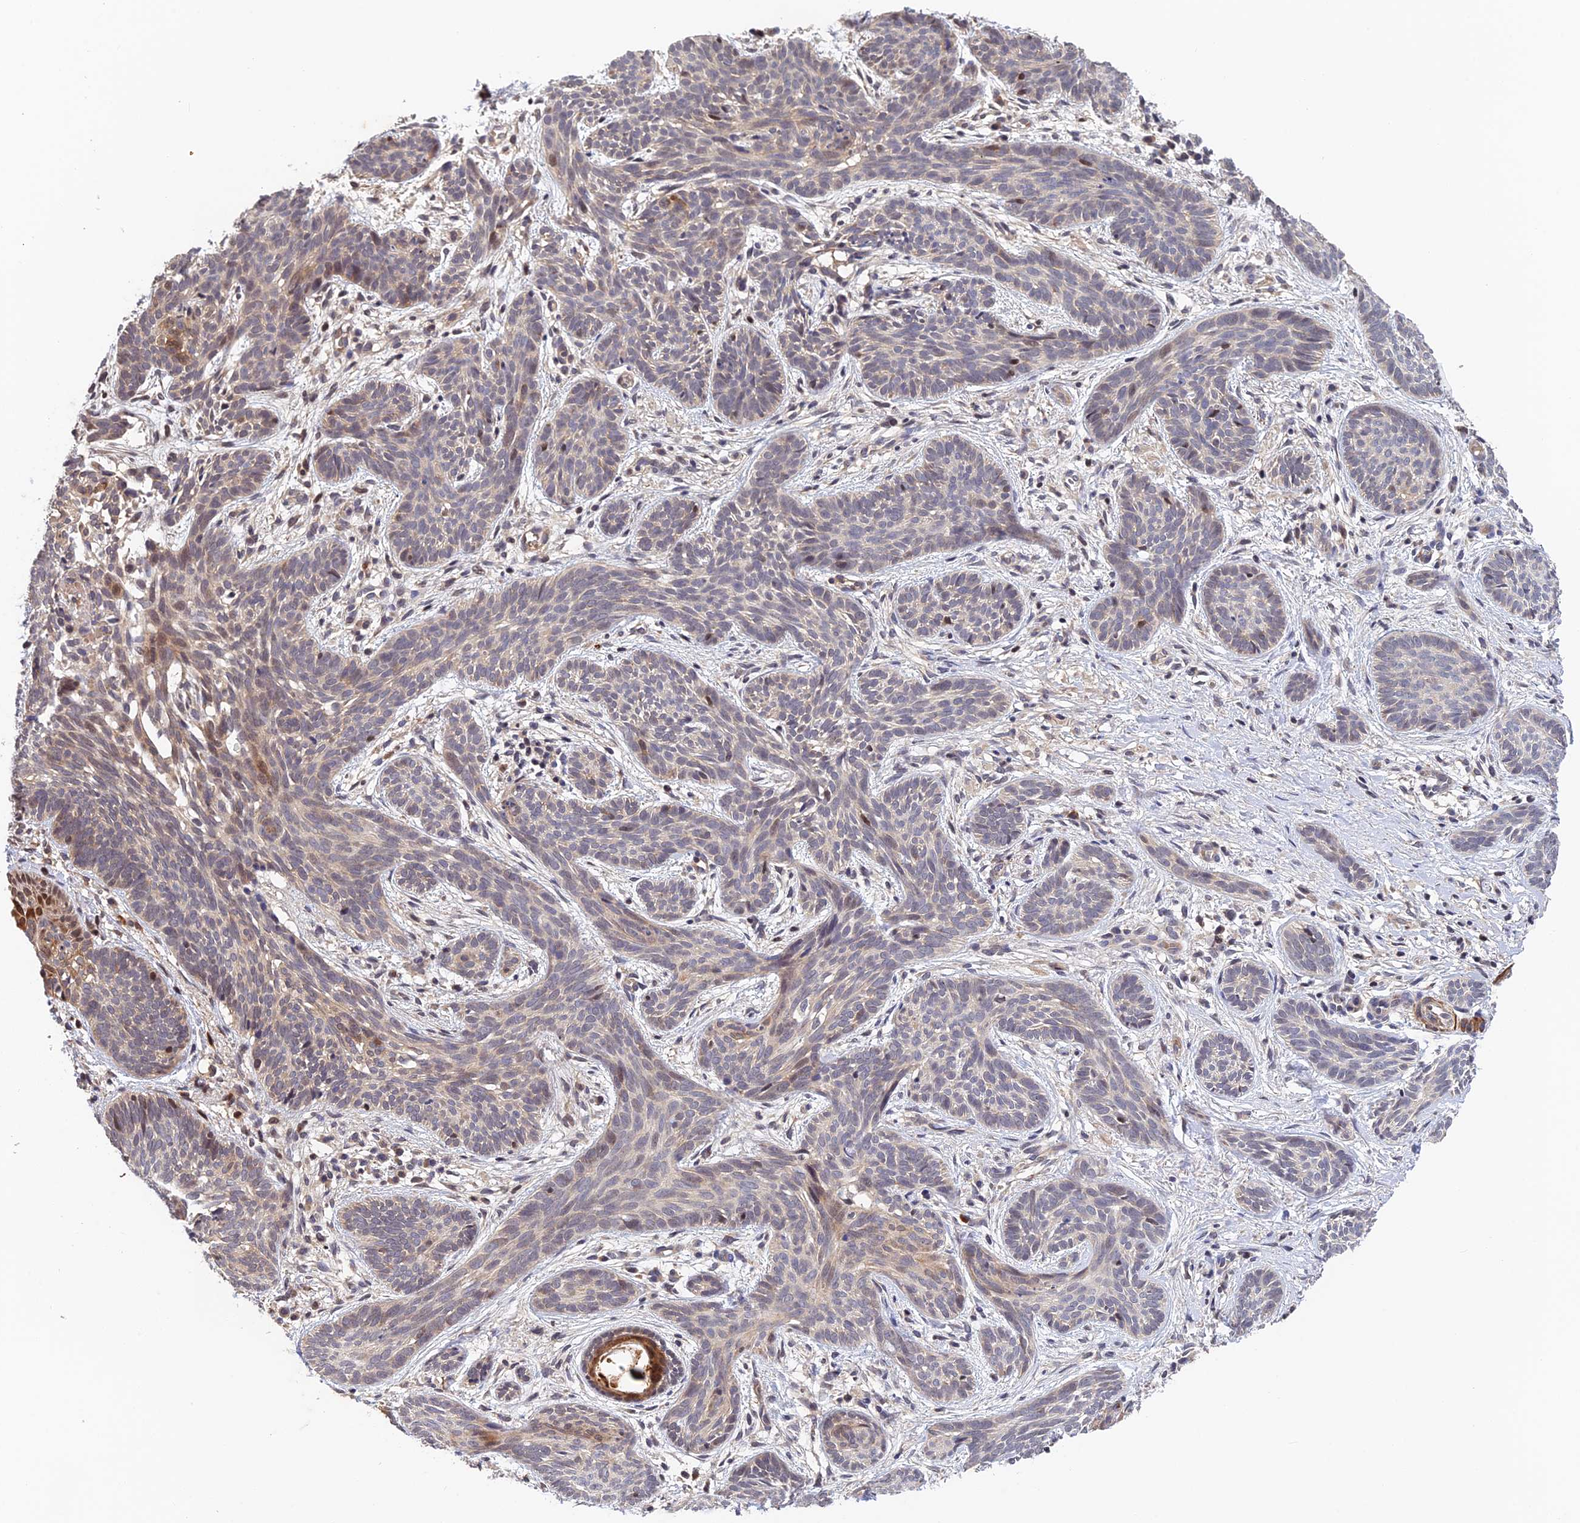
{"staining": {"intensity": "weak", "quantity": "<25%", "location": "cytoplasmic/membranous,nuclear"}, "tissue": "skin cancer", "cell_type": "Tumor cells", "image_type": "cancer", "snomed": [{"axis": "morphology", "description": "Basal cell carcinoma"}, {"axis": "topography", "description": "Skin"}], "caption": "Immunohistochemical staining of skin cancer exhibits no significant expression in tumor cells.", "gene": "CWH43", "patient": {"sex": "female", "age": 81}}